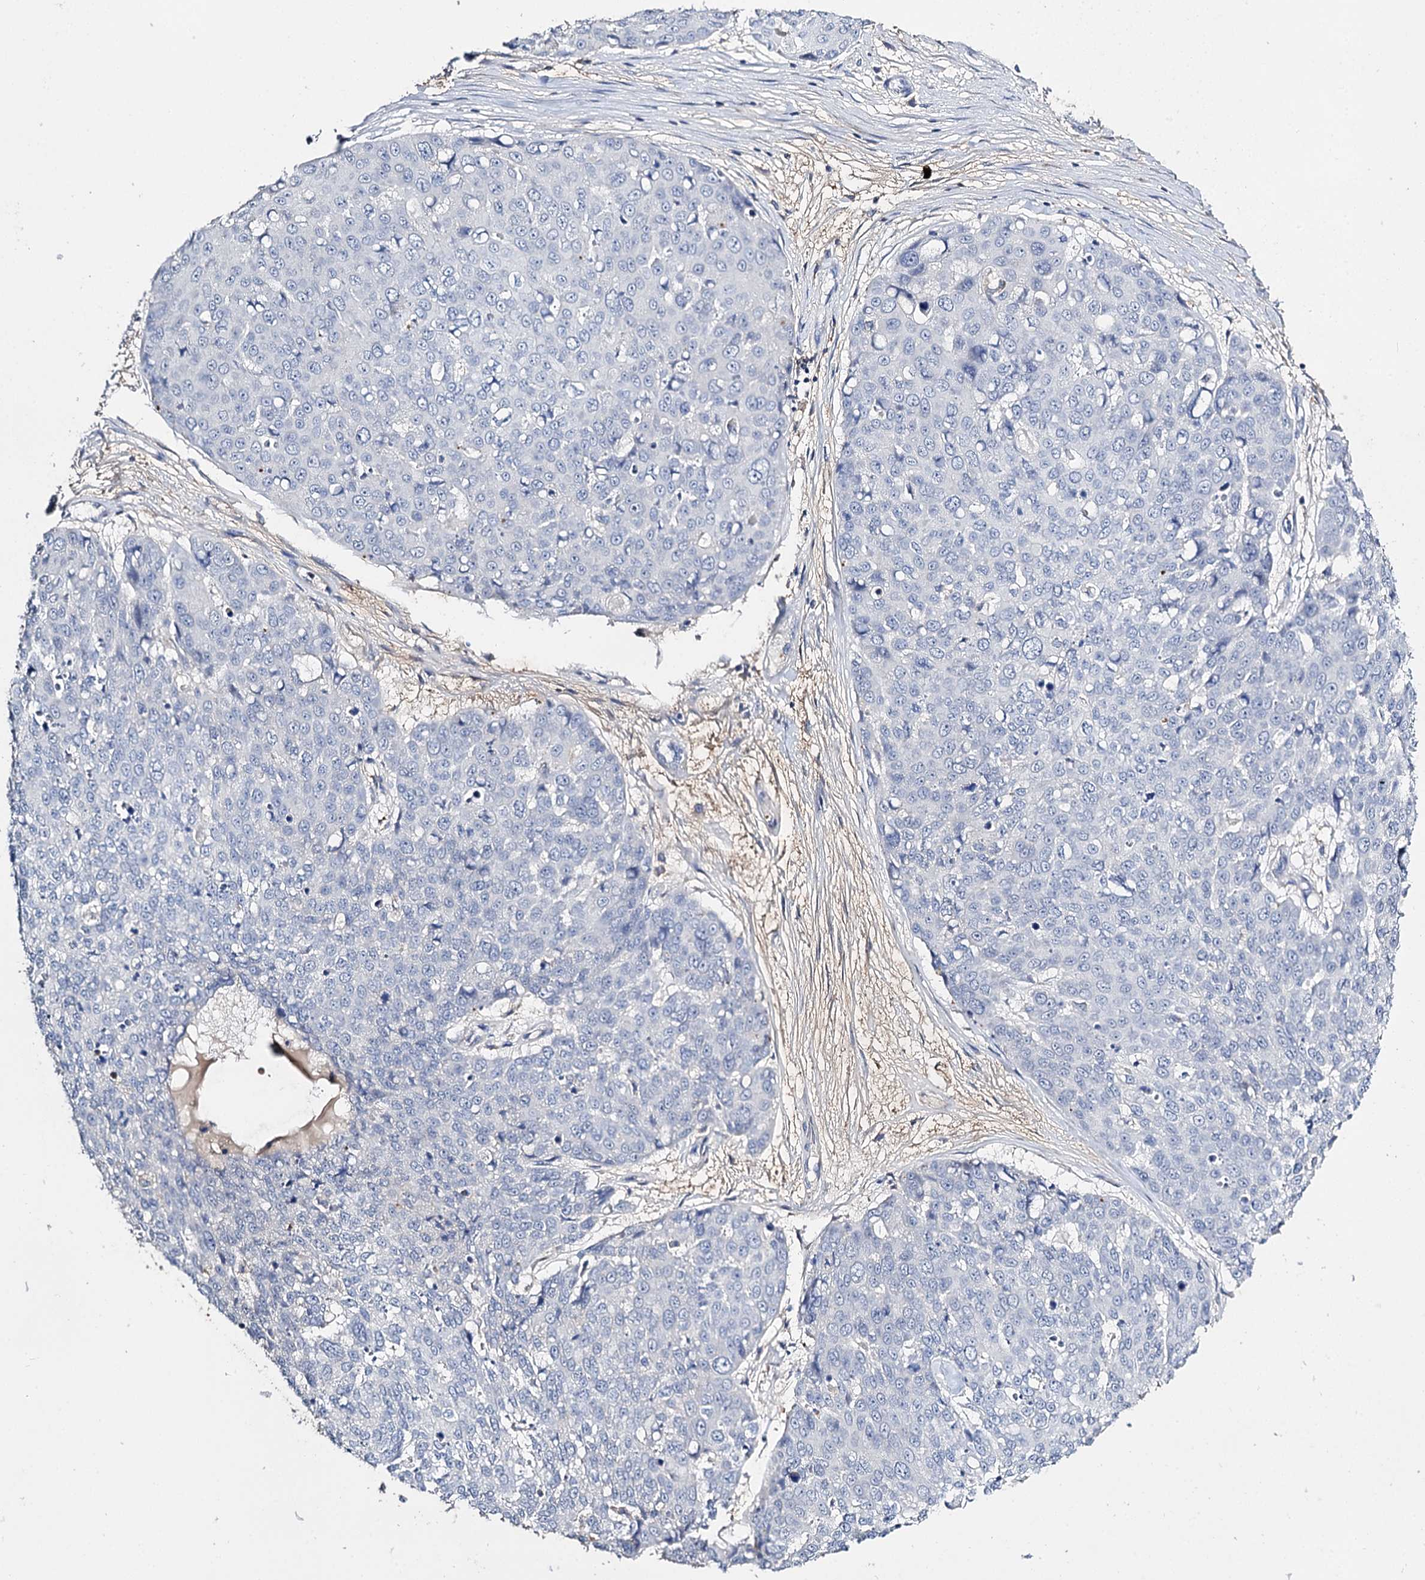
{"staining": {"intensity": "negative", "quantity": "none", "location": "none"}, "tissue": "skin cancer", "cell_type": "Tumor cells", "image_type": "cancer", "snomed": [{"axis": "morphology", "description": "Squamous cell carcinoma, NOS"}, {"axis": "topography", "description": "Skin"}], "caption": "IHC micrograph of human skin squamous cell carcinoma stained for a protein (brown), which displays no expression in tumor cells. (Stains: DAB (3,3'-diaminobenzidine) immunohistochemistry with hematoxylin counter stain, Microscopy: brightfield microscopy at high magnification).", "gene": "DNAH6", "patient": {"sex": "male", "age": 71}}